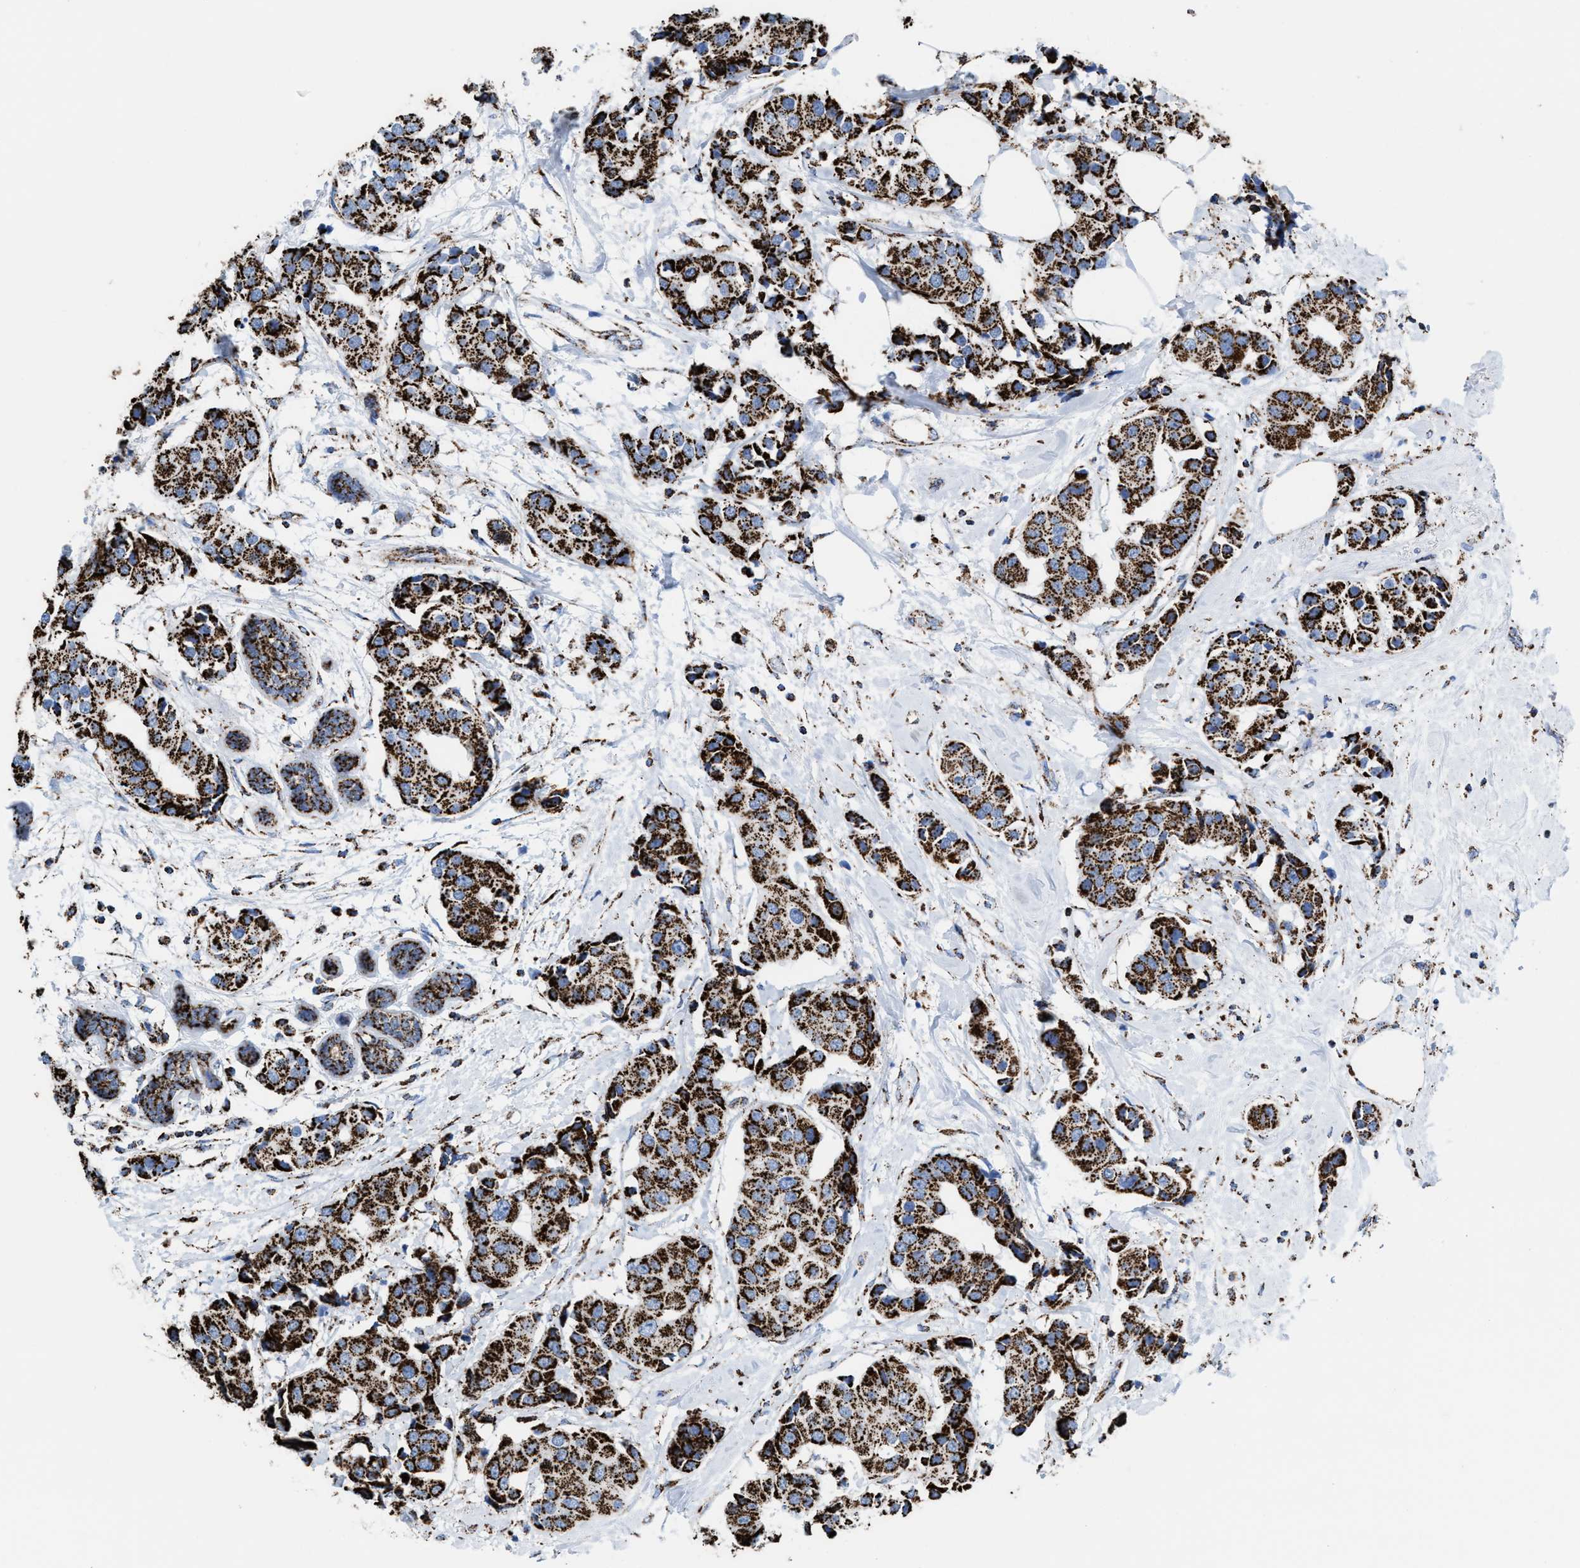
{"staining": {"intensity": "strong", "quantity": ">75%", "location": "cytoplasmic/membranous"}, "tissue": "breast cancer", "cell_type": "Tumor cells", "image_type": "cancer", "snomed": [{"axis": "morphology", "description": "Normal tissue, NOS"}, {"axis": "morphology", "description": "Duct carcinoma"}, {"axis": "topography", "description": "Breast"}], "caption": "Breast cancer stained with a protein marker displays strong staining in tumor cells.", "gene": "ECHS1", "patient": {"sex": "female", "age": 39}}